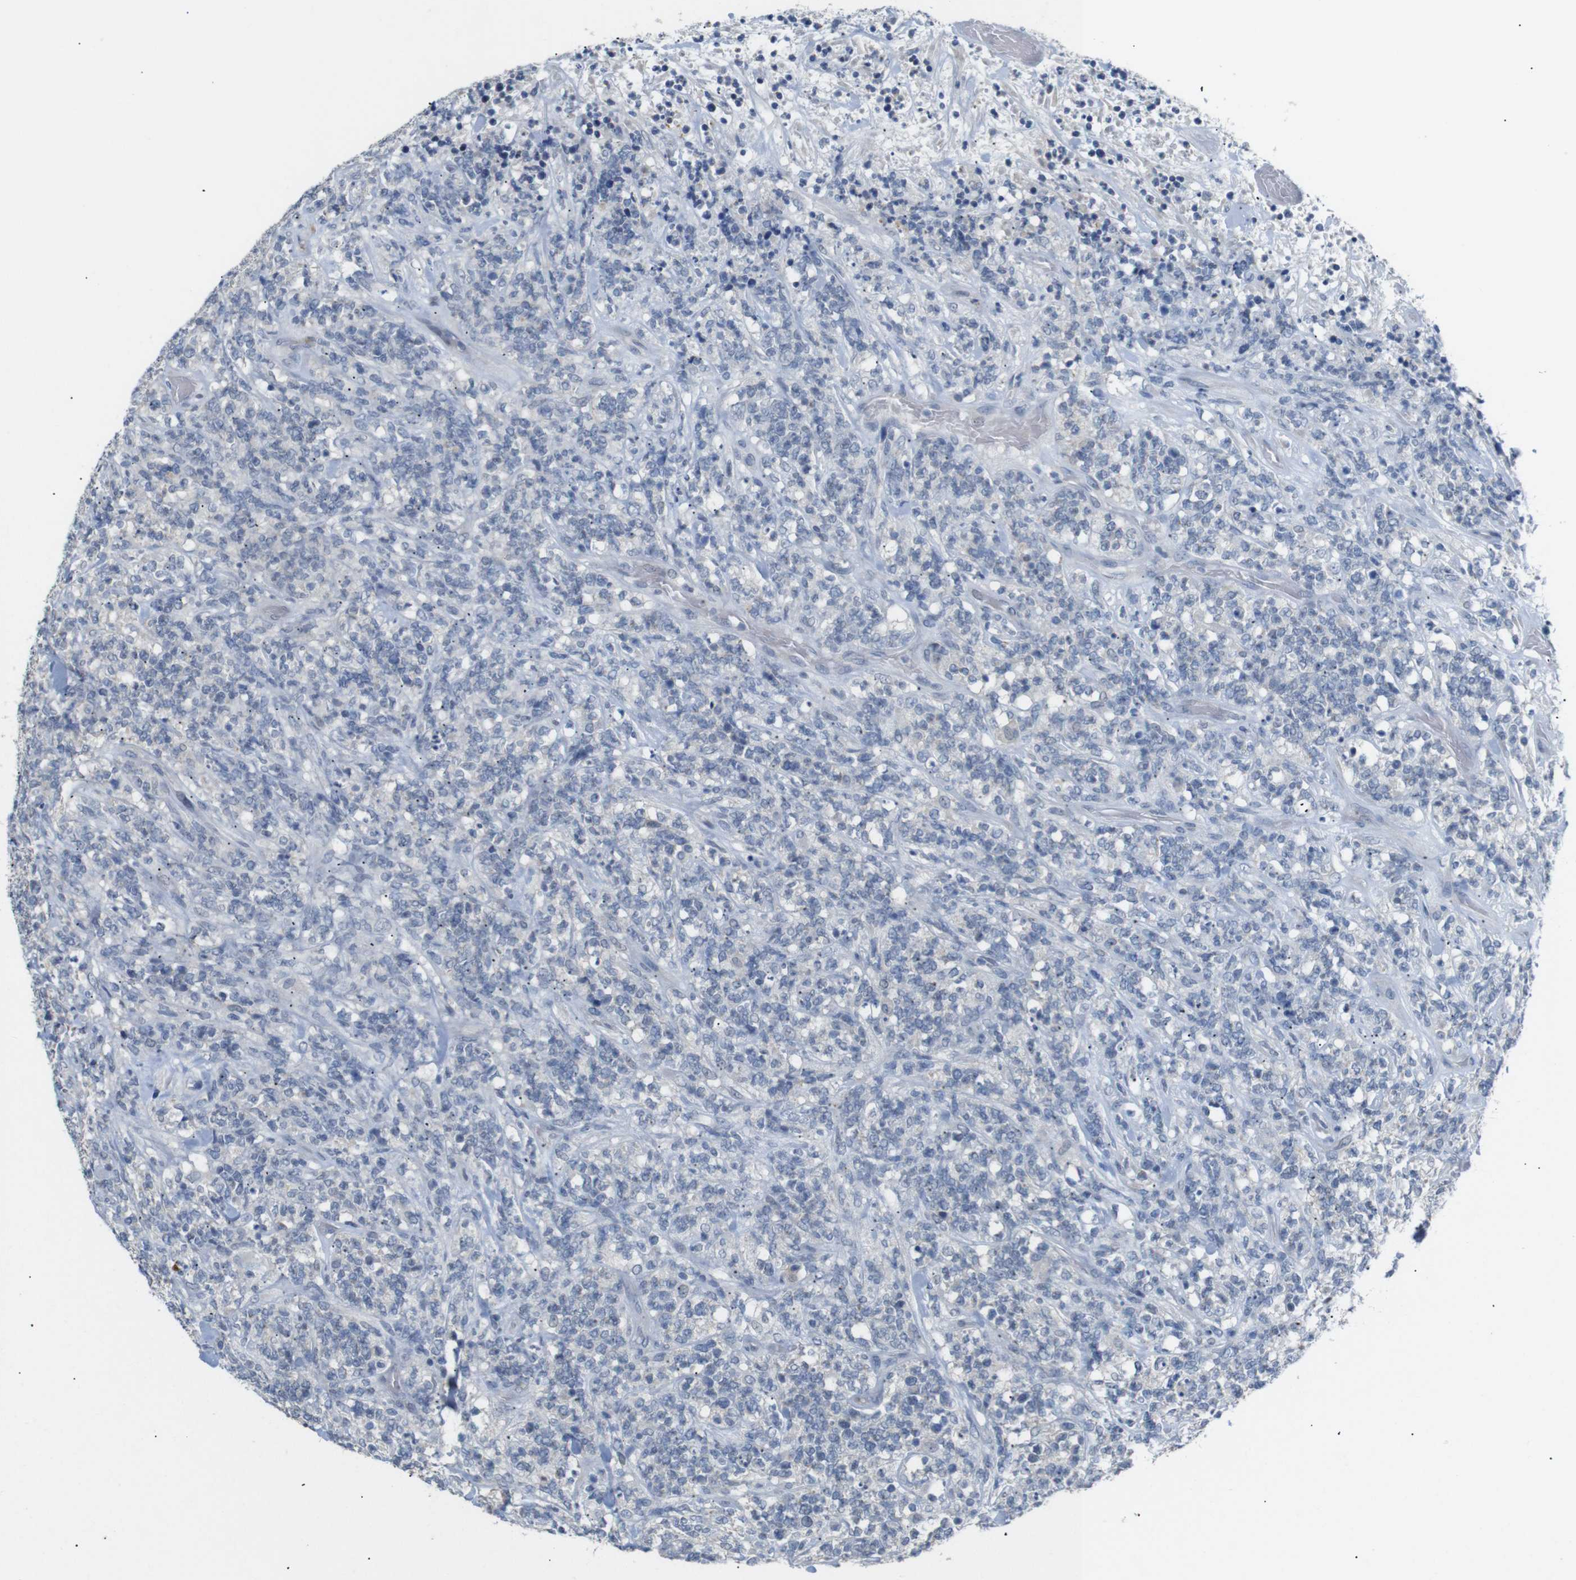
{"staining": {"intensity": "negative", "quantity": "none", "location": "none"}, "tissue": "lymphoma", "cell_type": "Tumor cells", "image_type": "cancer", "snomed": [{"axis": "morphology", "description": "Malignant lymphoma, non-Hodgkin's type, High grade"}, {"axis": "topography", "description": "Soft tissue"}], "caption": "Immunohistochemistry (IHC) micrograph of malignant lymphoma, non-Hodgkin's type (high-grade) stained for a protein (brown), which shows no expression in tumor cells. (DAB (3,3'-diaminobenzidine) immunohistochemistry with hematoxylin counter stain).", "gene": "CHRM5", "patient": {"sex": "male", "age": 18}}